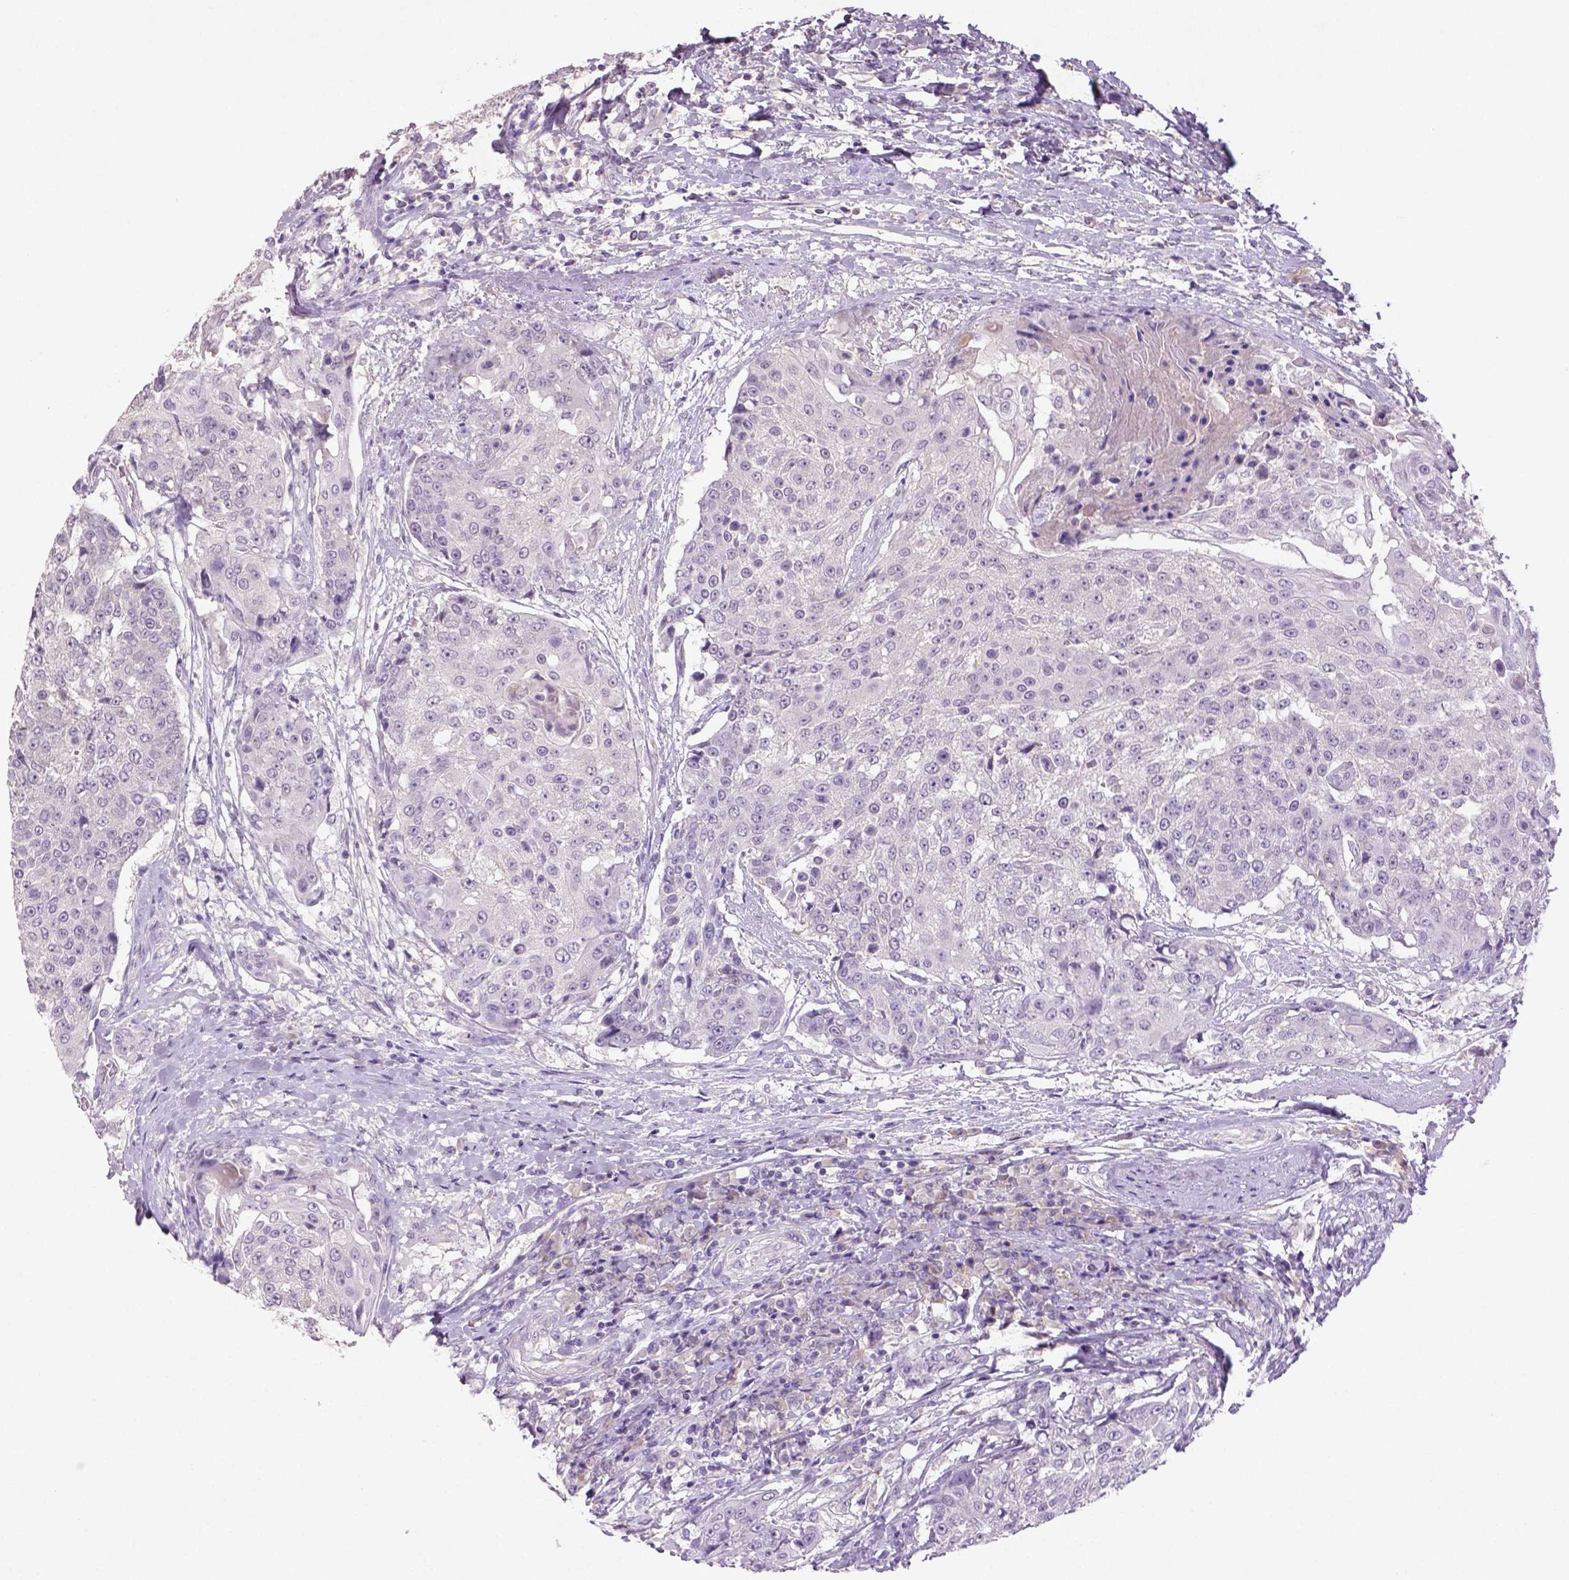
{"staining": {"intensity": "negative", "quantity": "none", "location": "none"}, "tissue": "urothelial cancer", "cell_type": "Tumor cells", "image_type": "cancer", "snomed": [{"axis": "morphology", "description": "Urothelial carcinoma, High grade"}, {"axis": "topography", "description": "Urinary bladder"}], "caption": "The photomicrograph exhibits no staining of tumor cells in urothelial carcinoma (high-grade).", "gene": "NLGN2", "patient": {"sex": "female", "age": 63}}